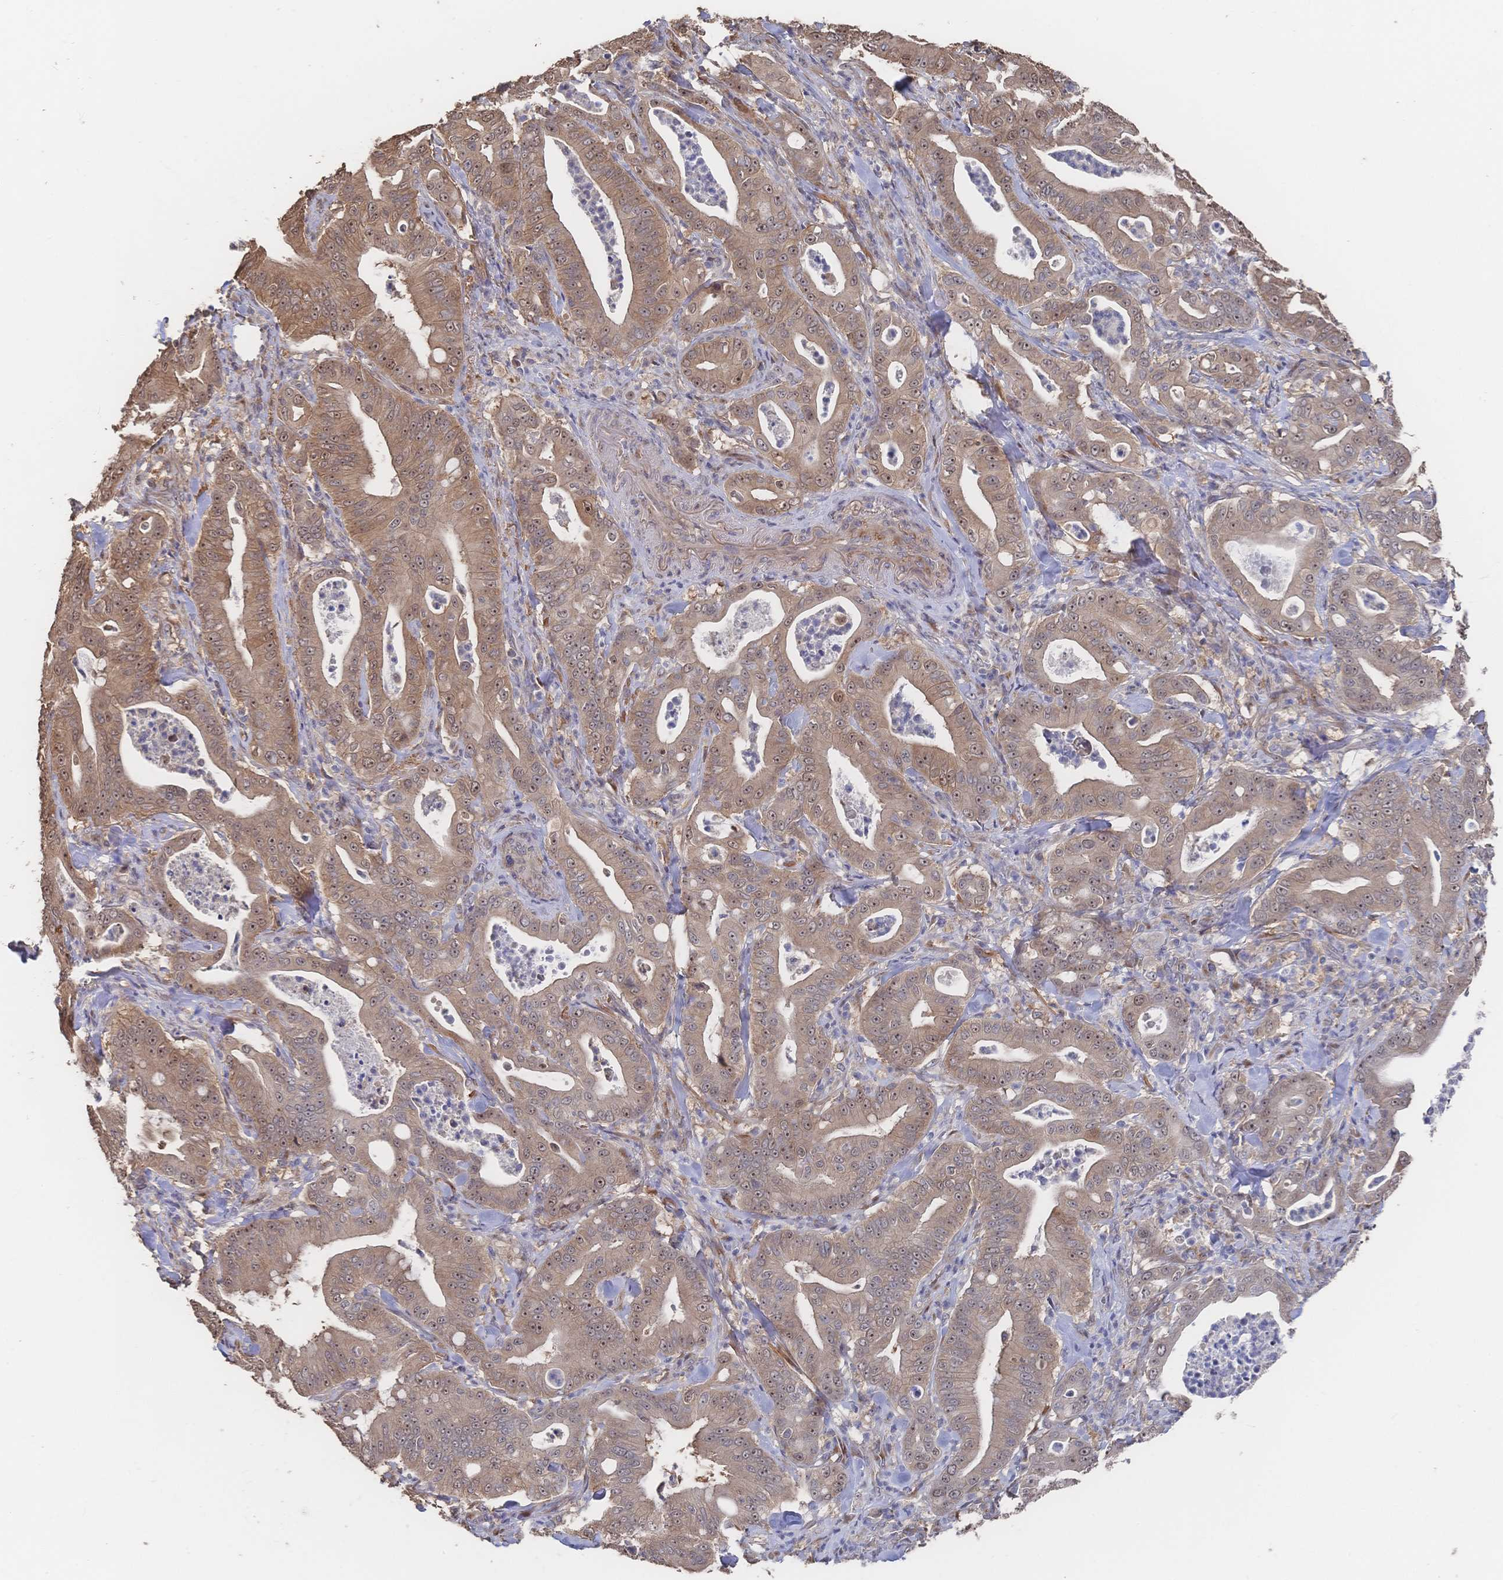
{"staining": {"intensity": "moderate", "quantity": ">75%", "location": "cytoplasmic/membranous,nuclear"}, "tissue": "pancreatic cancer", "cell_type": "Tumor cells", "image_type": "cancer", "snomed": [{"axis": "morphology", "description": "Adenocarcinoma, NOS"}, {"axis": "topography", "description": "Pancreas"}], "caption": "Tumor cells exhibit medium levels of moderate cytoplasmic/membranous and nuclear staining in approximately >75% of cells in human pancreatic cancer.", "gene": "DNAJA4", "patient": {"sex": "male", "age": 71}}